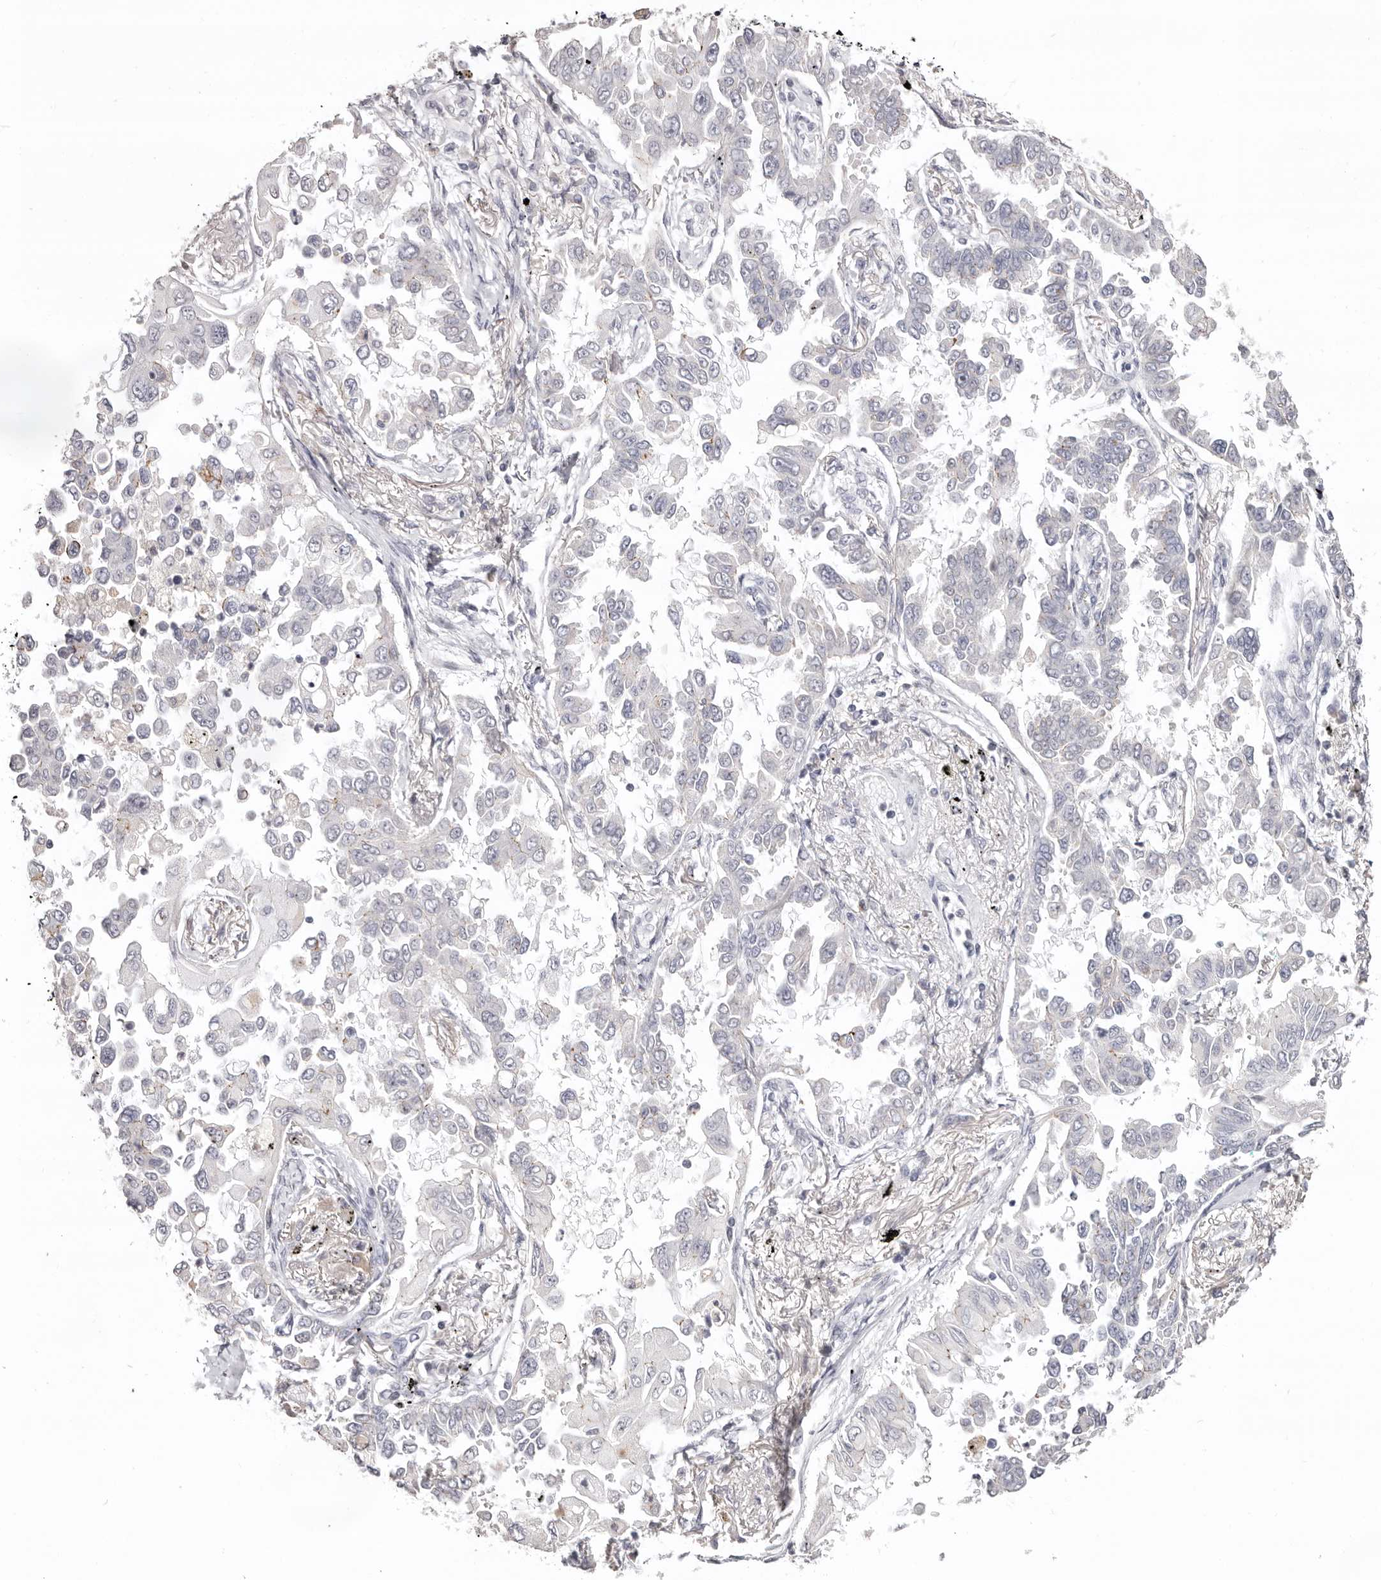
{"staining": {"intensity": "negative", "quantity": "none", "location": "none"}, "tissue": "lung cancer", "cell_type": "Tumor cells", "image_type": "cancer", "snomed": [{"axis": "morphology", "description": "Adenocarcinoma, NOS"}, {"axis": "topography", "description": "Lung"}], "caption": "A histopathology image of lung adenocarcinoma stained for a protein demonstrates no brown staining in tumor cells.", "gene": "PCDHB6", "patient": {"sex": "female", "age": 67}}